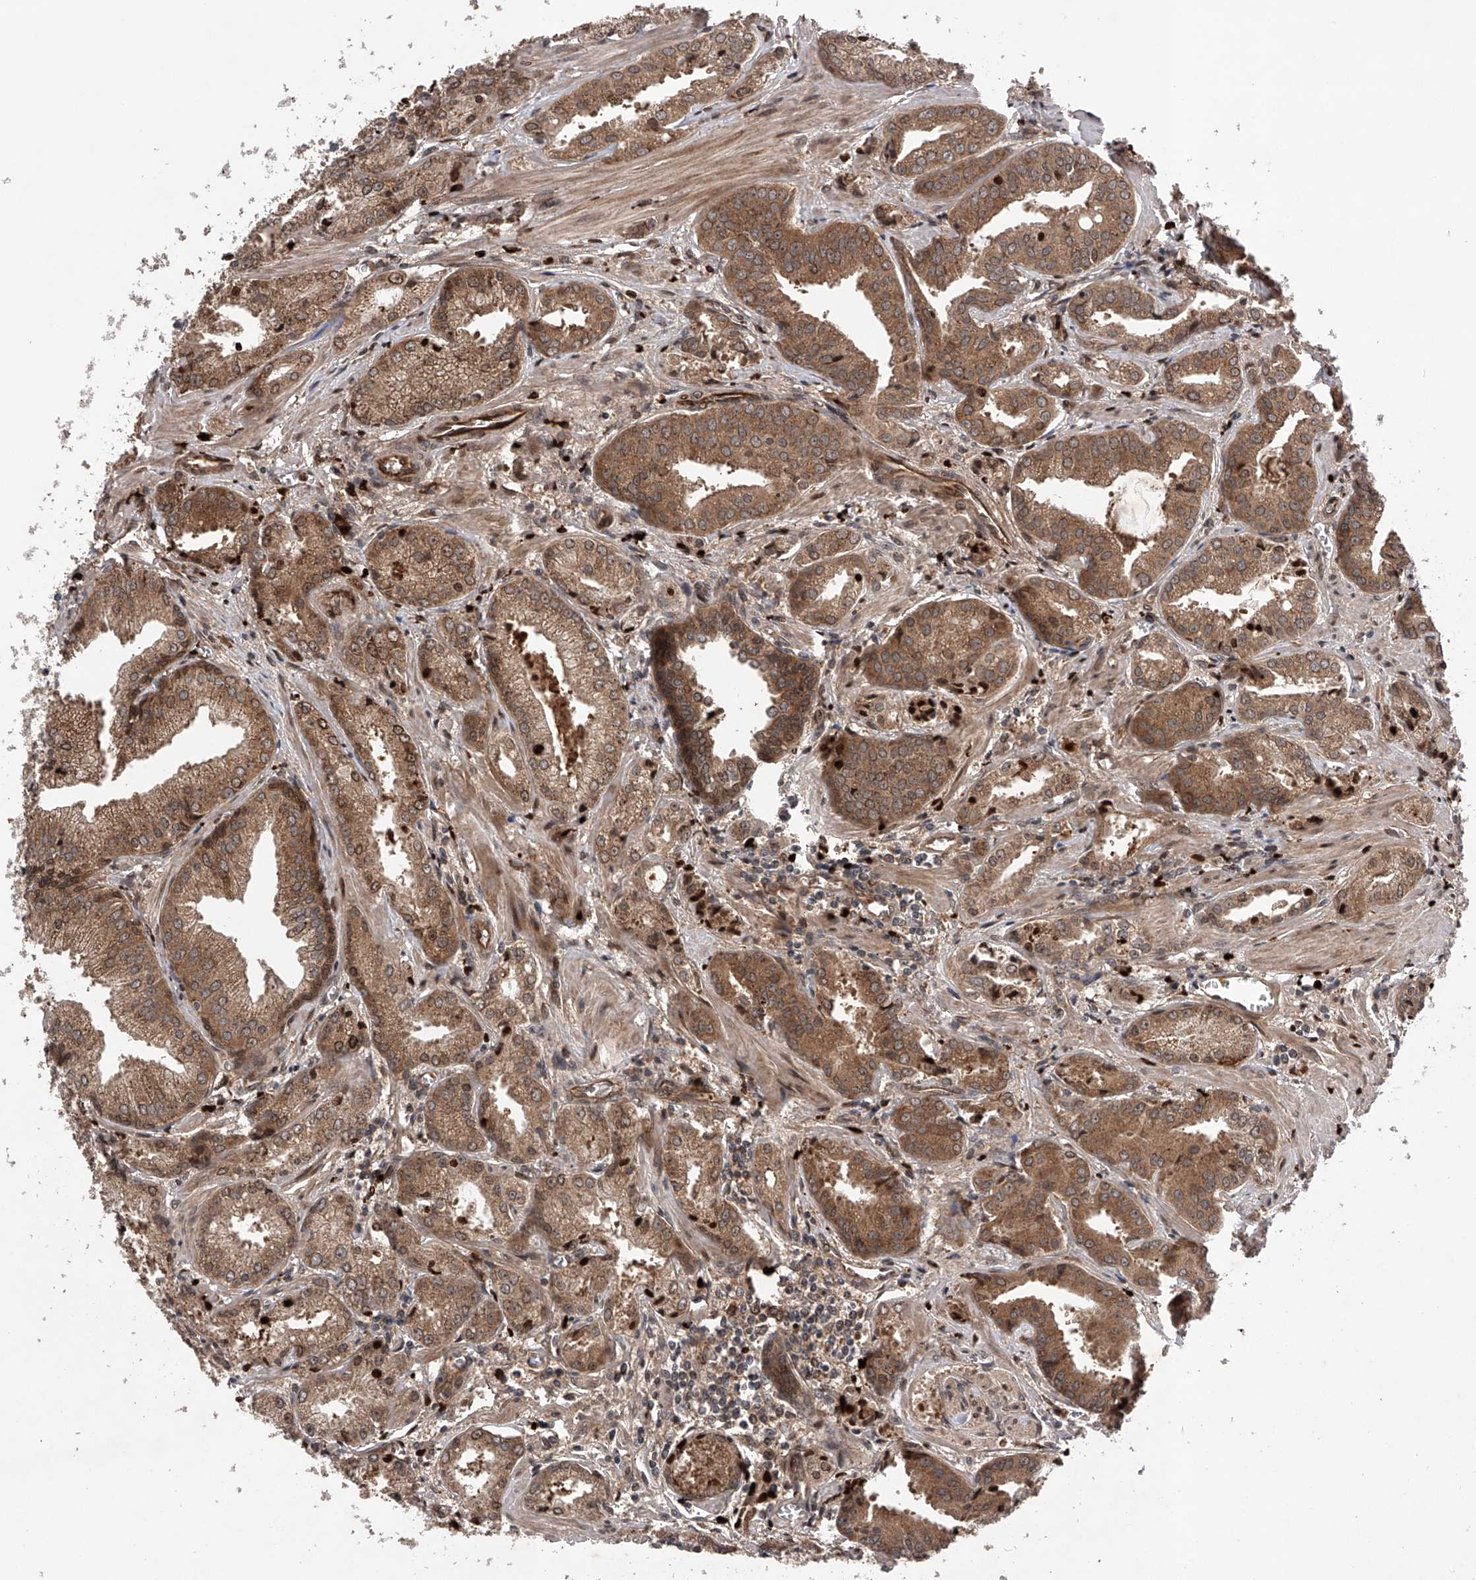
{"staining": {"intensity": "moderate", "quantity": ">75%", "location": "cytoplasmic/membranous,nuclear"}, "tissue": "prostate cancer", "cell_type": "Tumor cells", "image_type": "cancer", "snomed": [{"axis": "morphology", "description": "Adenocarcinoma, Low grade"}, {"axis": "topography", "description": "Prostate"}], "caption": "An immunohistochemistry (IHC) micrograph of neoplastic tissue is shown. Protein staining in brown labels moderate cytoplasmic/membranous and nuclear positivity in low-grade adenocarcinoma (prostate) within tumor cells.", "gene": "MAP3K11", "patient": {"sex": "male", "age": 67}}